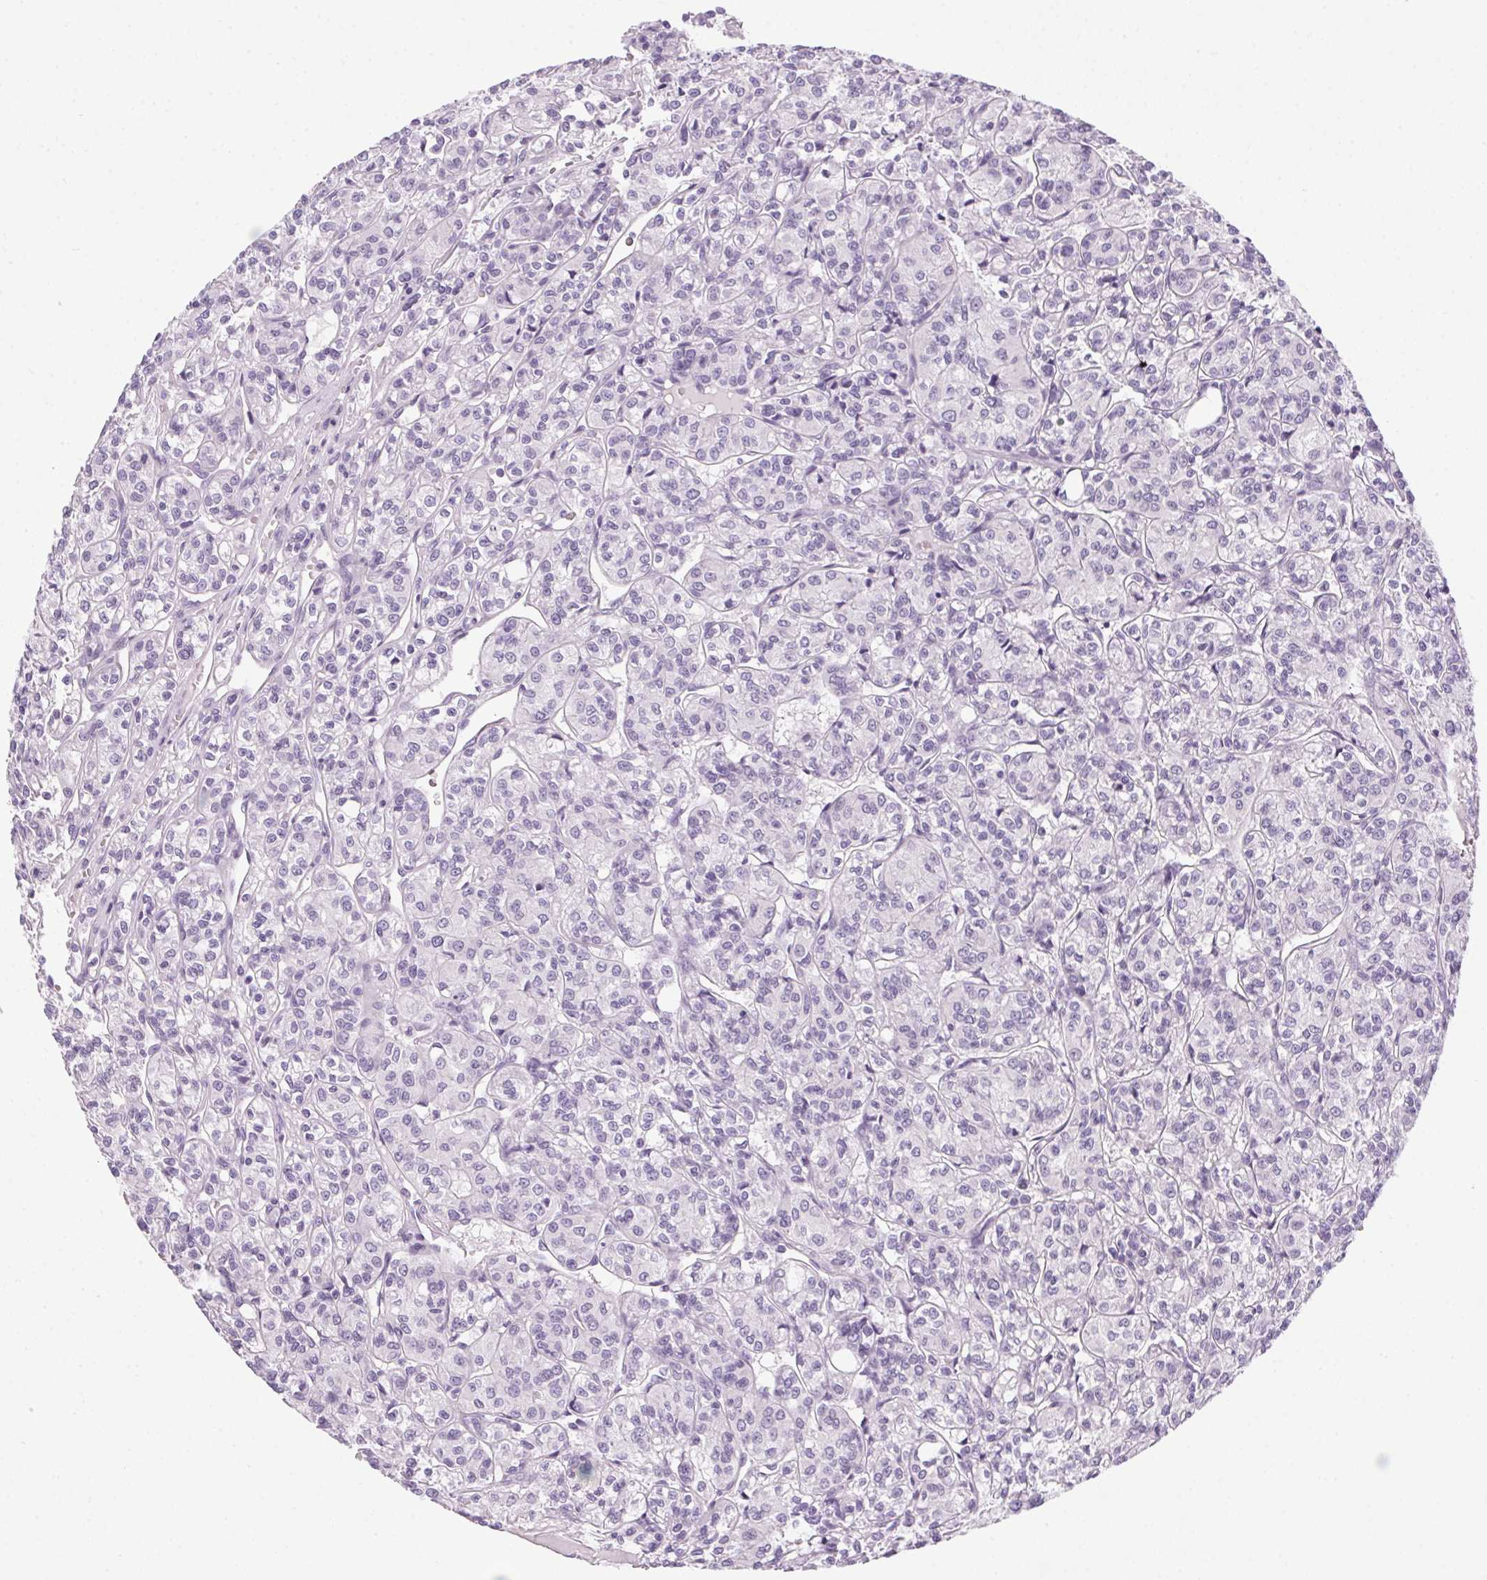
{"staining": {"intensity": "negative", "quantity": "none", "location": "none"}, "tissue": "renal cancer", "cell_type": "Tumor cells", "image_type": "cancer", "snomed": [{"axis": "morphology", "description": "Adenocarcinoma, NOS"}, {"axis": "topography", "description": "Kidney"}], "caption": "The photomicrograph reveals no significant expression in tumor cells of renal cancer (adenocarcinoma). Nuclei are stained in blue.", "gene": "POPDC2", "patient": {"sex": "male", "age": 36}}